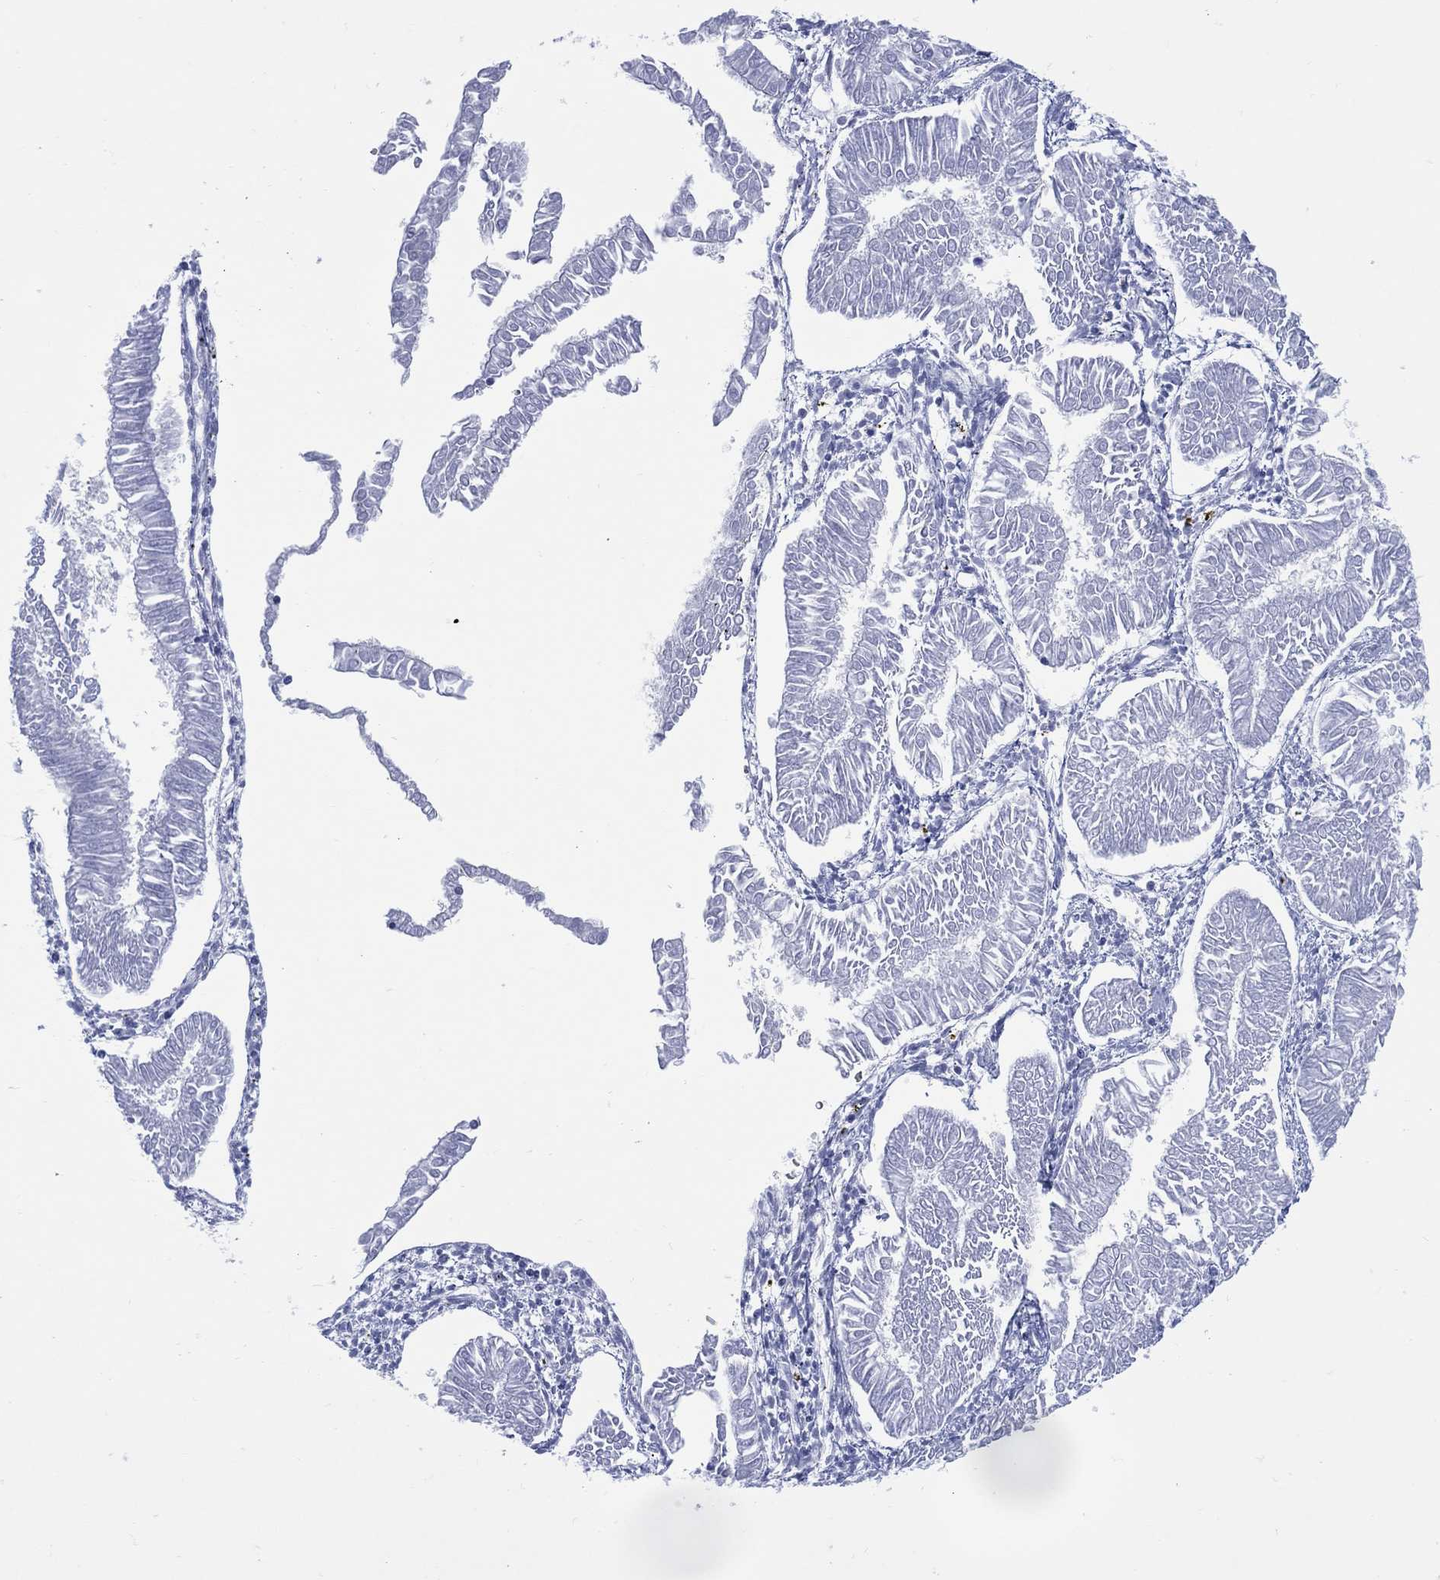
{"staining": {"intensity": "negative", "quantity": "none", "location": "none"}, "tissue": "endometrial cancer", "cell_type": "Tumor cells", "image_type": "cancer", "snomed": [{"axis": "morphology", "description": "Adenocarcinoma, NOS"}, {"axis": "topography", "description": "Endometrium"}], "caption": "Tumor cells show no significant positivity in adenocarcinoma (endometrial).", "gene": "LRRD1", "patient": {"sex": "female", "age": 53}}